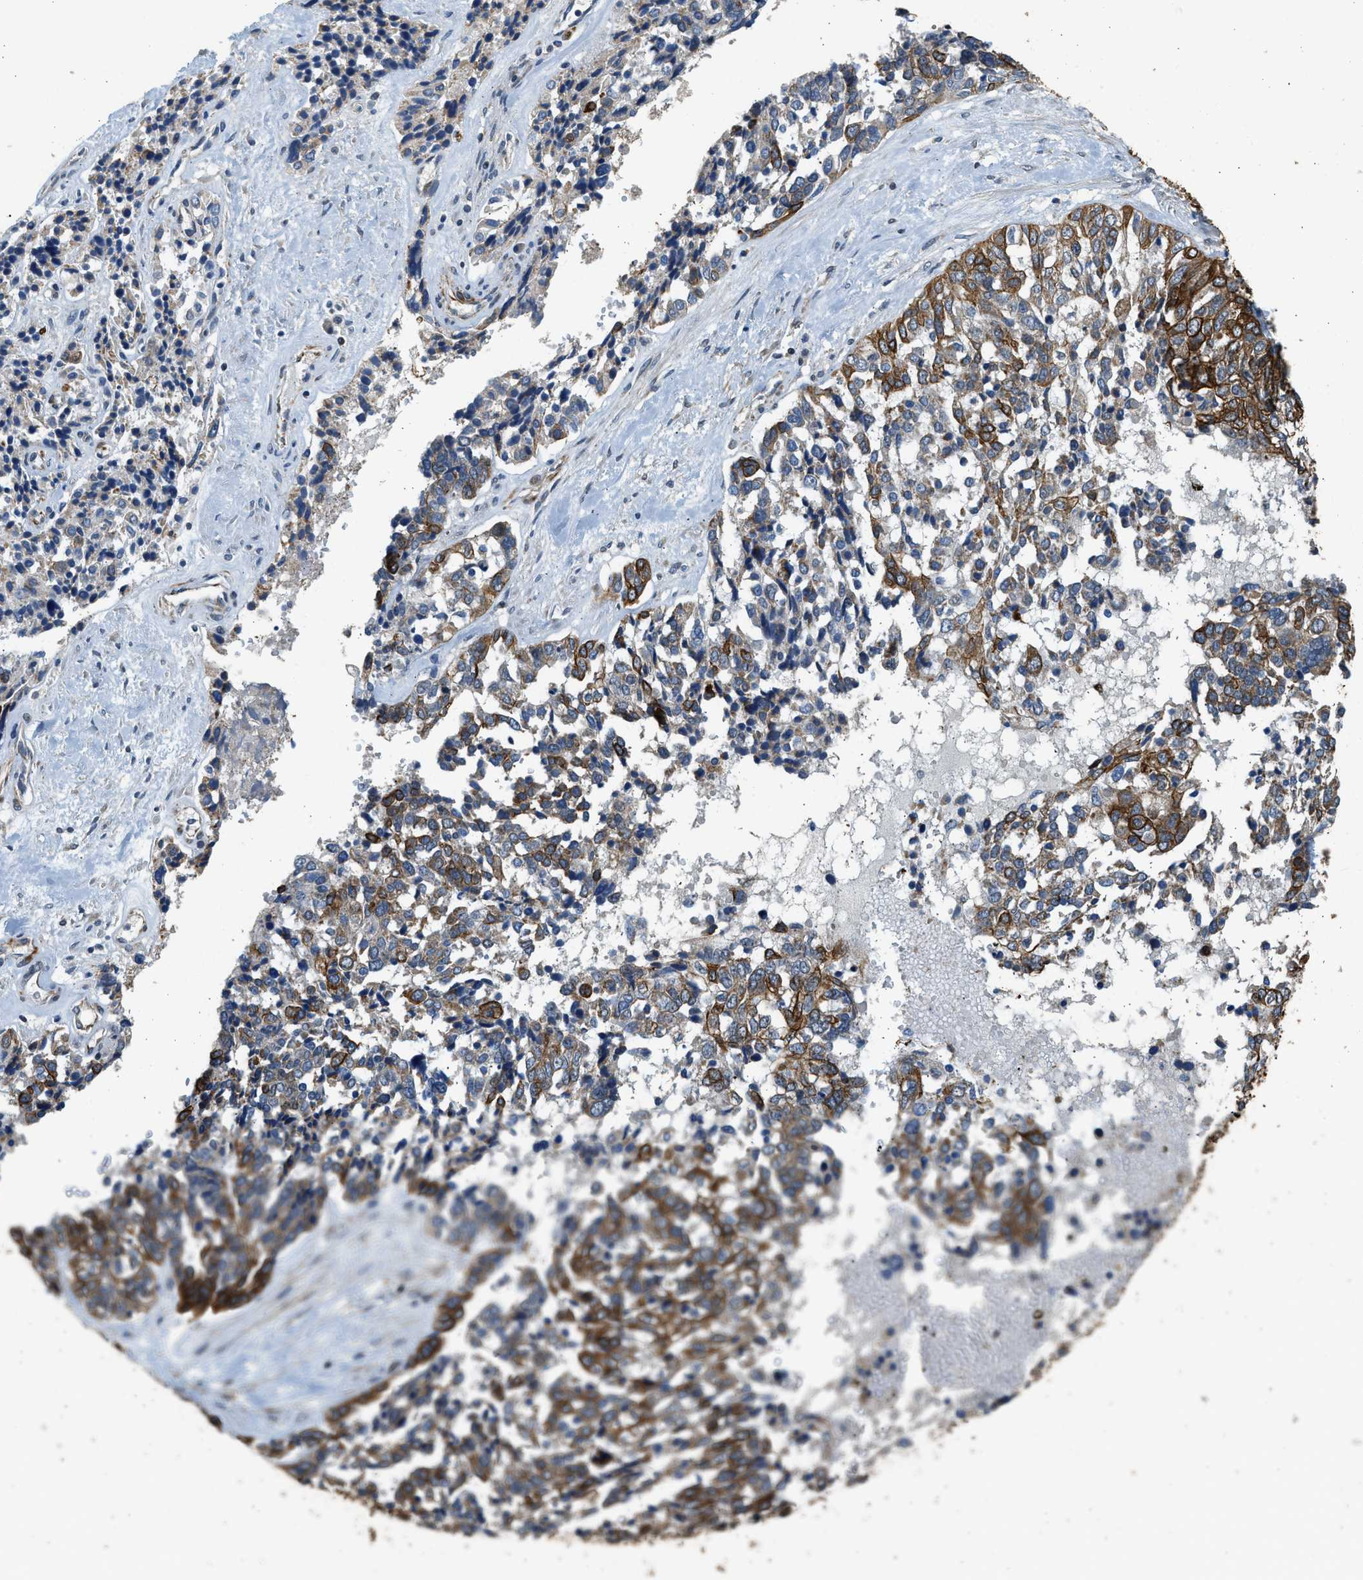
{"staining": {"intensity": "moderate", "quantity": "<25%", "location": "cytoplasmic/membranous"}, "tissue": "ovarian cancer", "cell_type": "Tumor cells", "image_type": "cancer", "snomed": [{"axis": "morphology", "description": "Cystadenocarcinoma, serous, NOS"}, {"axis": "topography", "description": "Ovary"}], "caption": "Ovarian cancer (serous cystadenocarcinoma) stained with a brown dye shows moderate cytoplasmic/membranous positive positivity in approximately <25% of tumor cells.", "gene": "PCLO", "patient": {"sex": "female", "age": 44}}